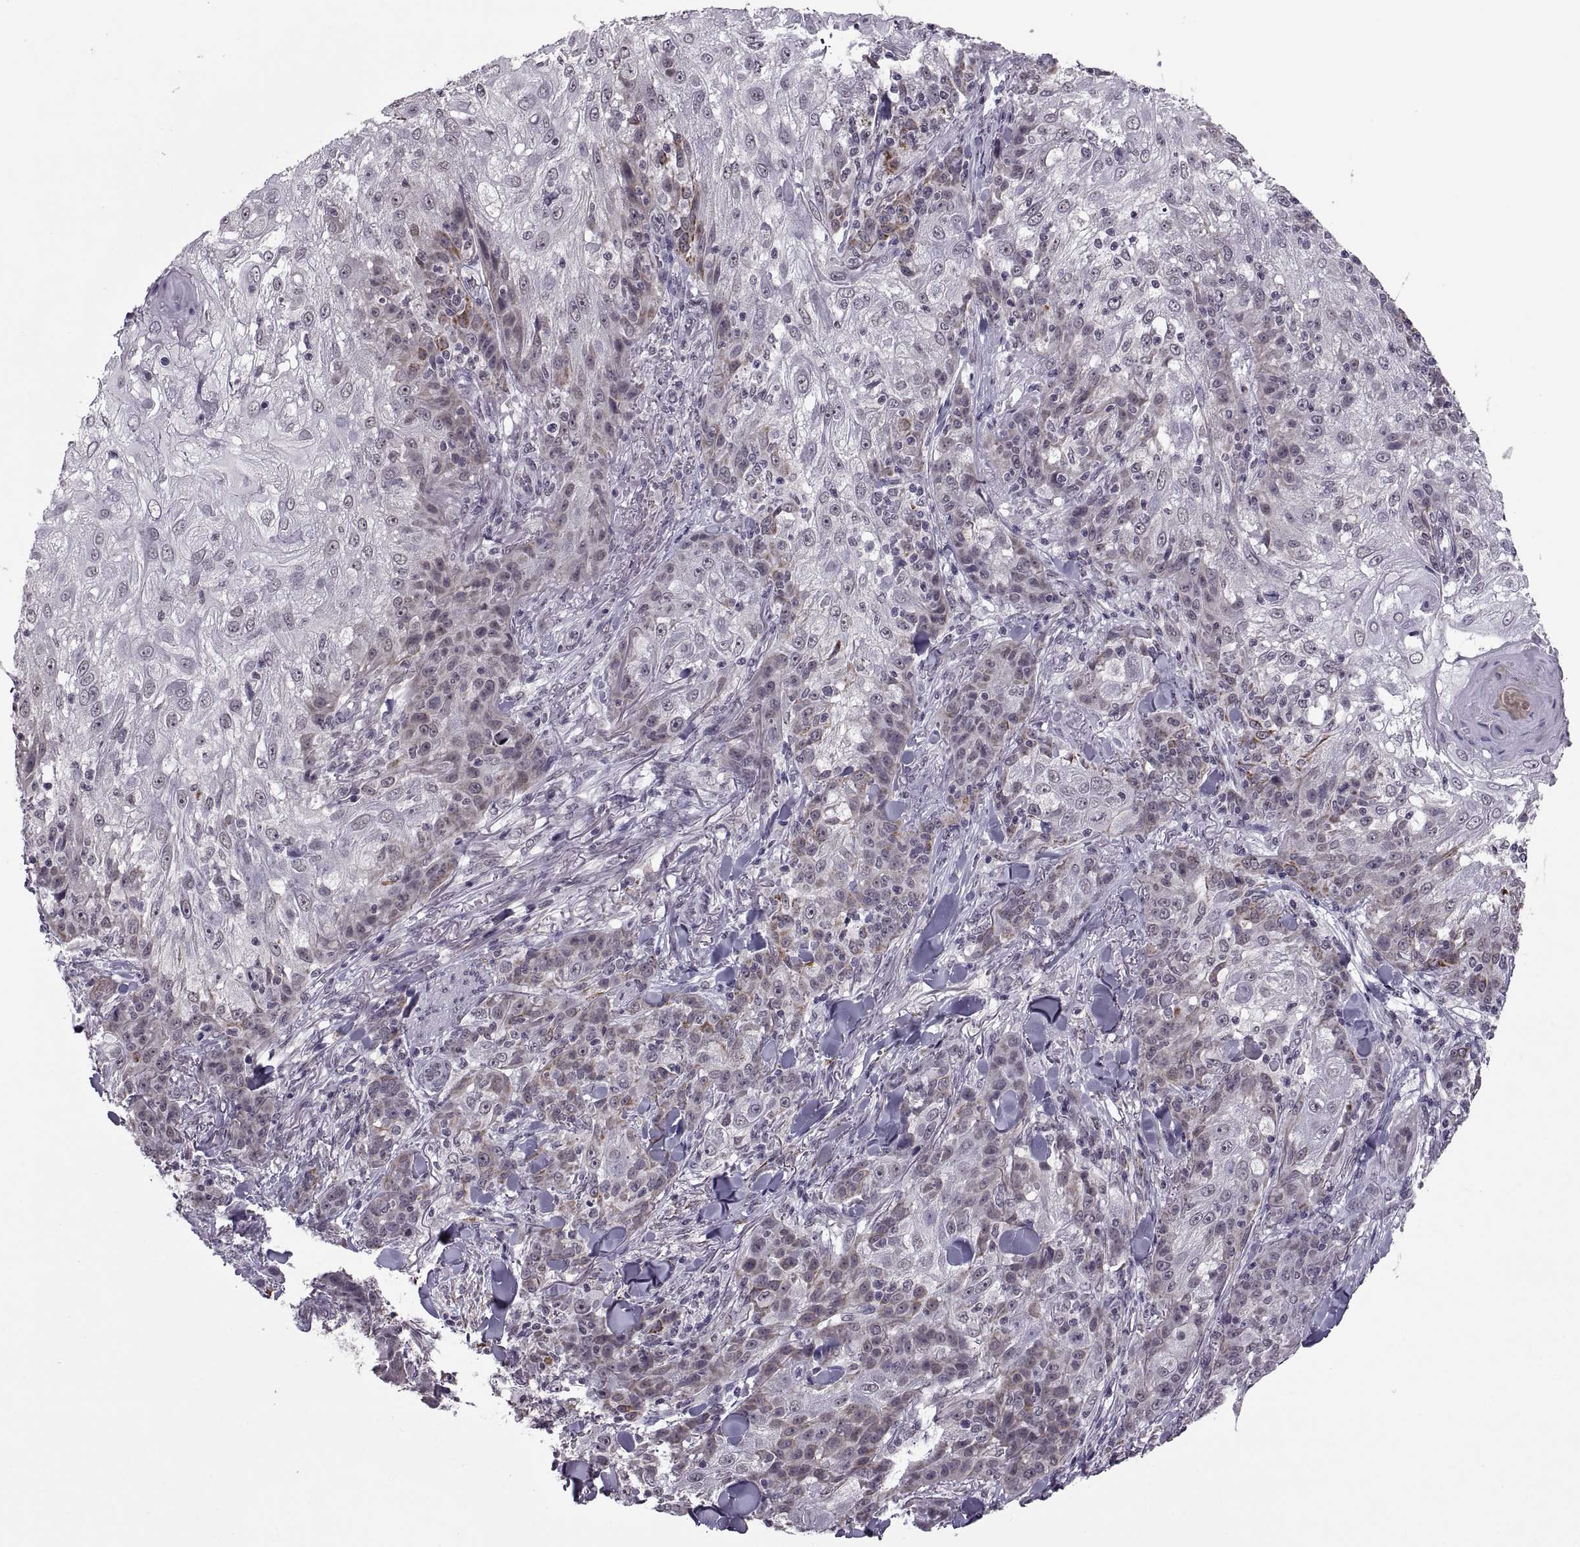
{"staining": {"intensity": "negative", "quantity": "none", "location": "none"}, "tissue": "skin cancer", "cell_type": "Tumor cells", "image_type": "cancer", "snomed": [{"axis": "morphology", "description": "Normal tissue, NOS"}, {"axis": "morphology", "description": "Squamous cell carcinoma, NOS"}, {"axis": "topography", "description": "Skin"}], "caption": "Immunohistochemistry (IHC) micrograph of neoplastic tissue: human skin squamous cell carcinoma stained with DAB reveals no significant protein expression in tumor cells.", "gene": "OTP", "patient": {"sex": "female", "age": 83}}